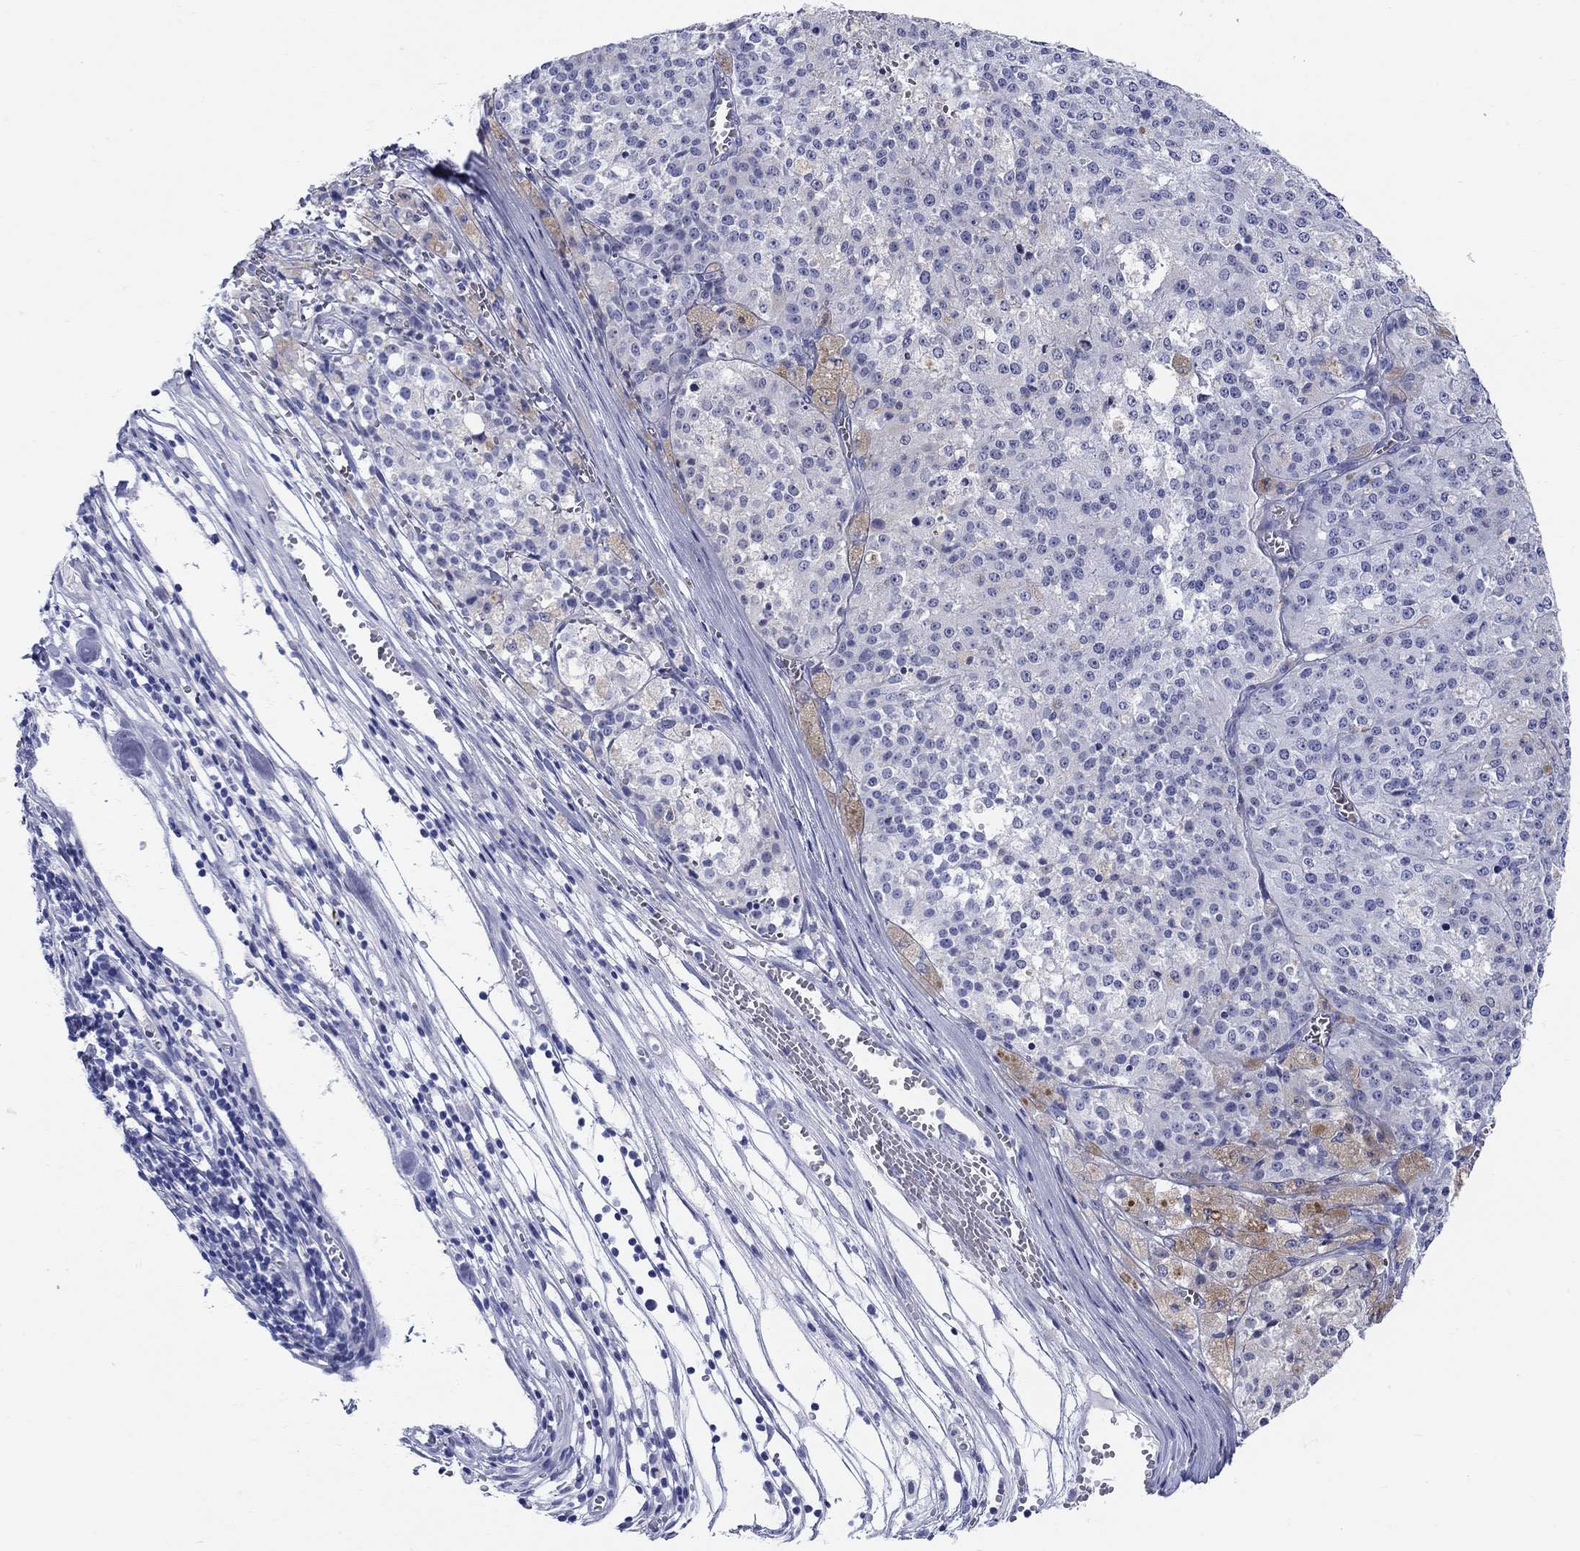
{"staining": {"intensity": "negative", "quantity": "none", "location": "none"}, "tissue": "melanoma", "cell_type": "Tumor cells", "image_type": "cancer", "snomed": [{"axis": "morphology", "description": "Malignant melanoma, Metastatic site"}, {"axis": "topography", "description": "Lymph node"}], "caption": "High power microscopy micrograph of an immunohistochemistry photomicrograph of malignant melanoma (metastatic site), revealing no significant expression in tumor cells. Nuclei are stained in blue.", "gene": "CRYGS", "patient": {"sex": "female", "age": 64}}